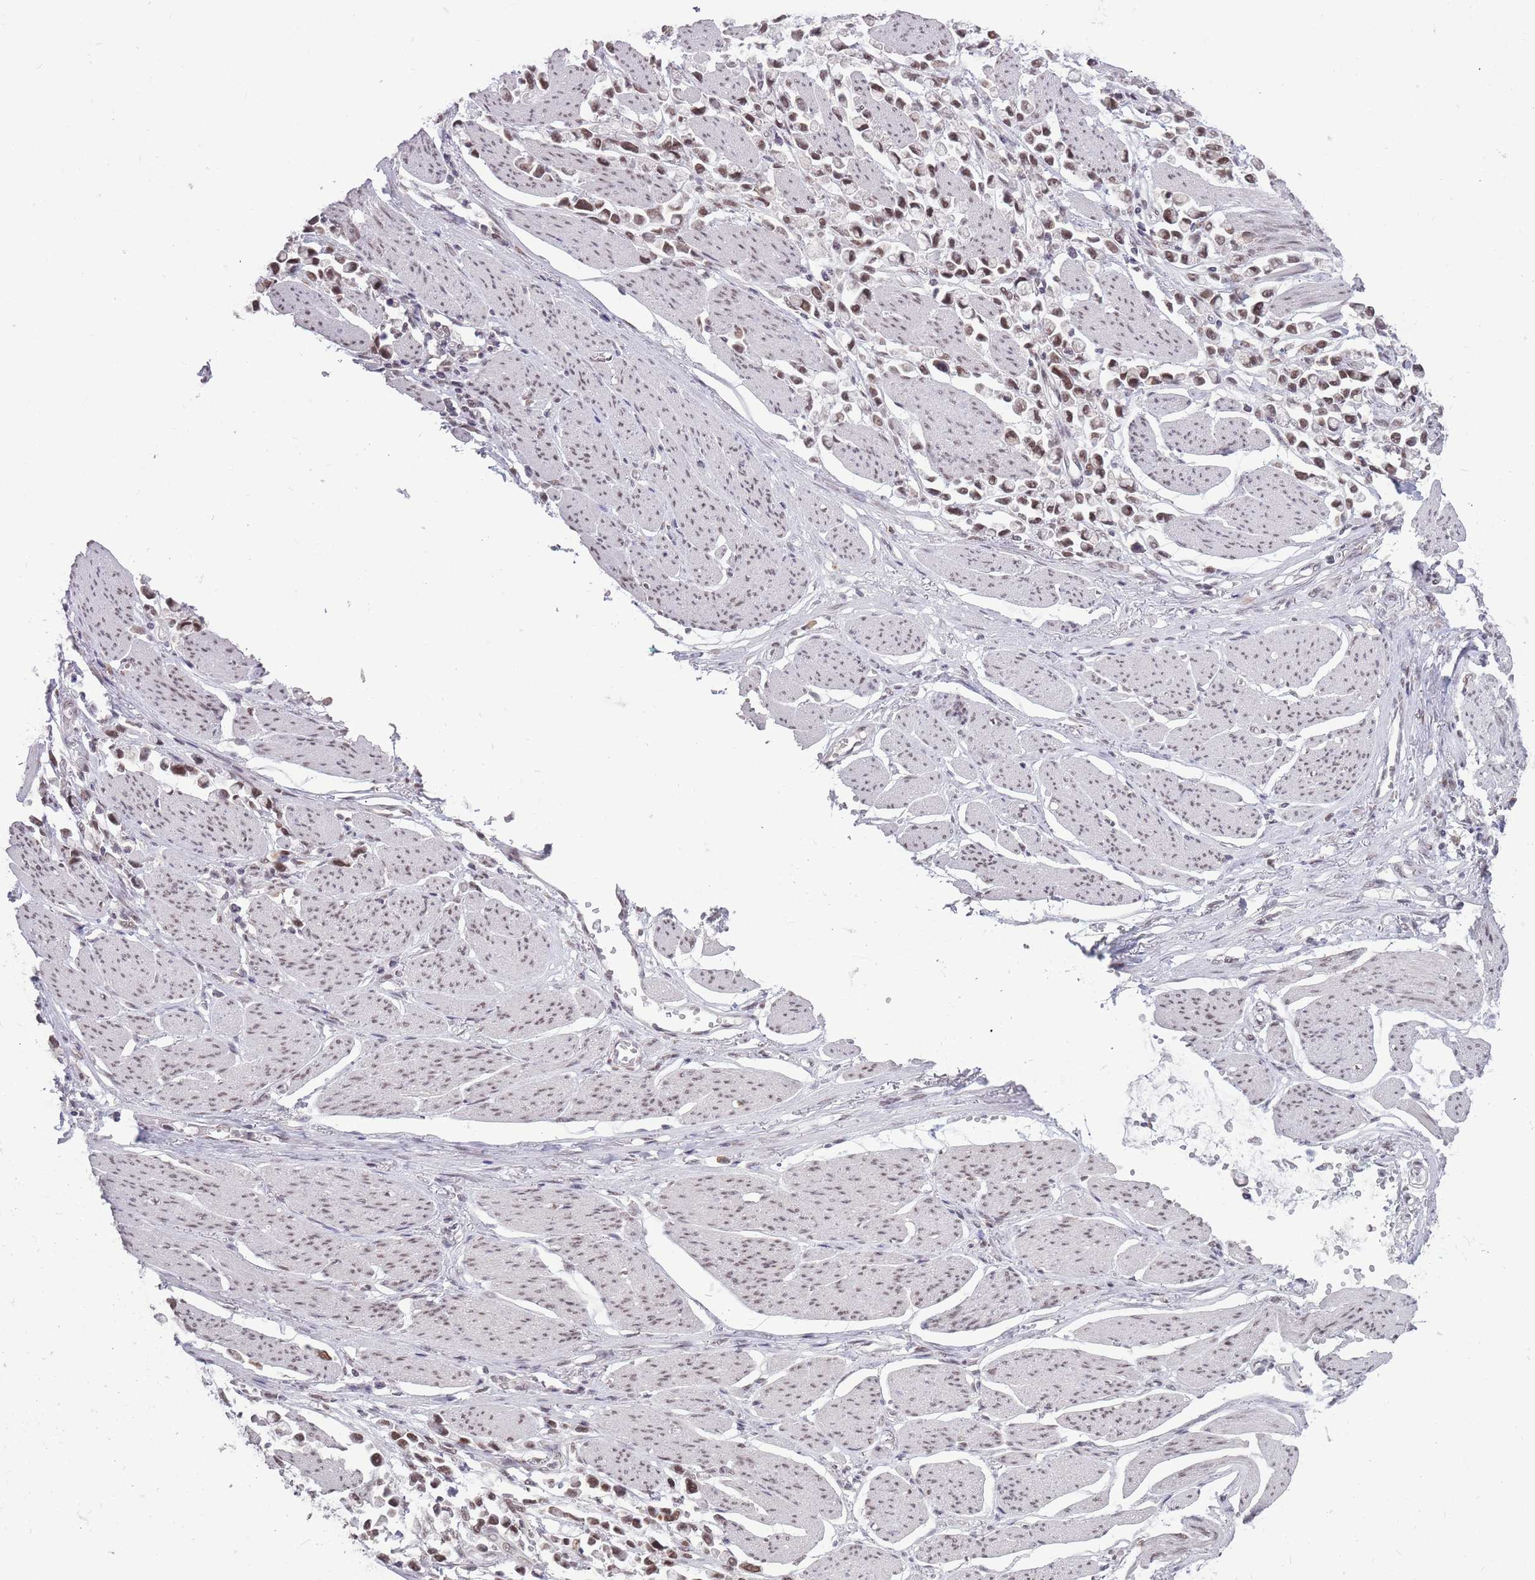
{"staining": {"intensity": "moderate", "quantity": ">75%", "location": "nuclear"}, "tissue": "stomach cancer", "cell_type": "Tumor cells", "image_type": "cancer", "snomed": [{"axis": "morphology", "description": "Adenocarcinoma, NOS"}, {"axis": "topography", "description": "Stomach"}], "caption": "This is an image of IHC staining of stomach cancer (adenocarcinoma), which shows moderate staining in the nuclear of tumor cells.", "gene": "HNRNPUL1", "patient": {"sex": "female", "age": 81}}